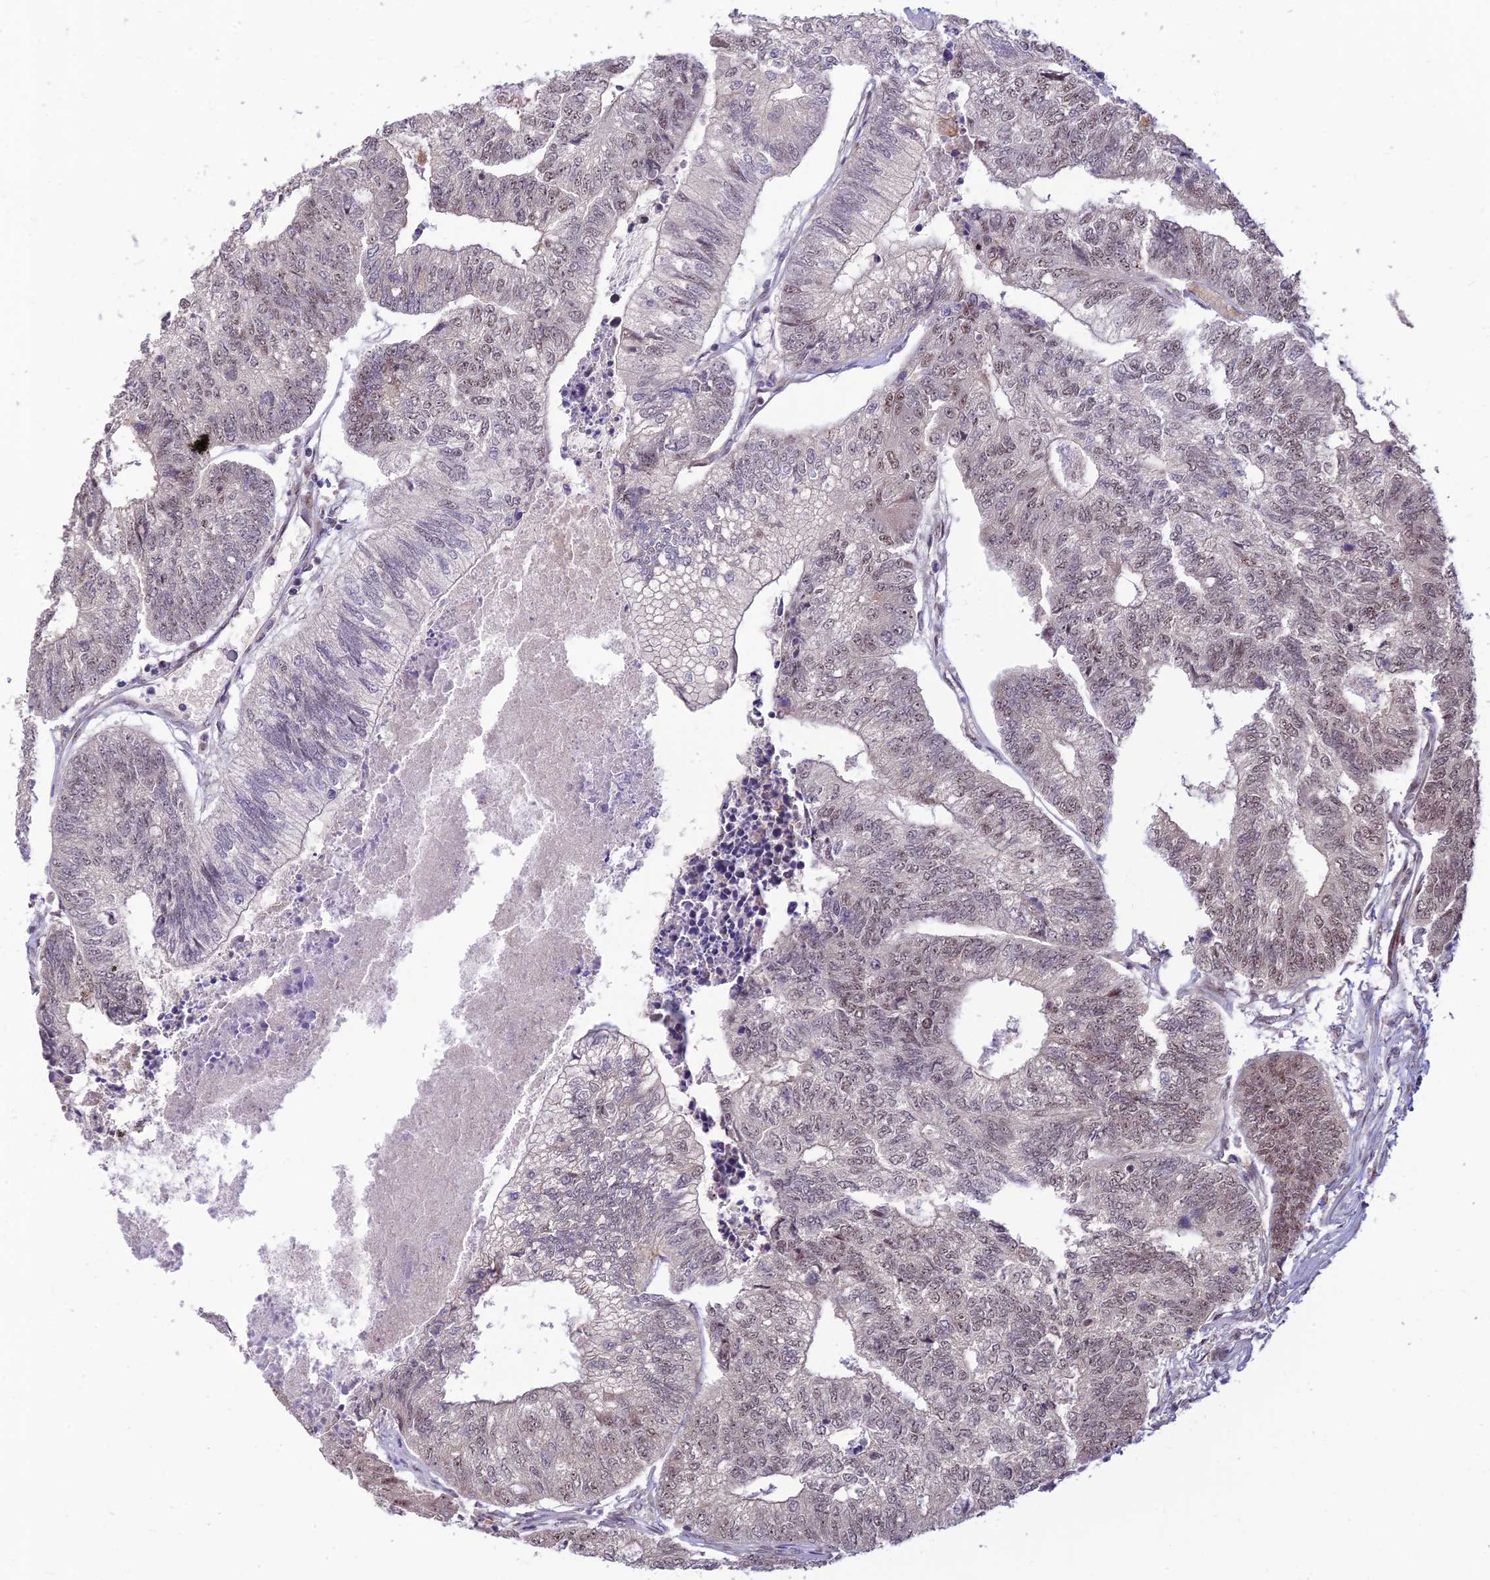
{"staining": {"intensity": "weak", "quantity": "25%-75%", "location": "nuclear"}, "tissue": "colorectal cancer", "cell_type": "Tumor cells", "image_type": "cancer", "snomed": [{"axis": "morphology", "description": "Adenocarcinoma, NOS"}, {"axis": "topography", "description": "Colon"}], "caption": "A histopathology image showing weak nuclear staining in about 25%-75% of tumor cells in adenocarcinoma (colorectal), as visualized by brown immunohistochemical staining.", "gene": "ASPDH", "patient": {"sex": "female", "age": 67}}